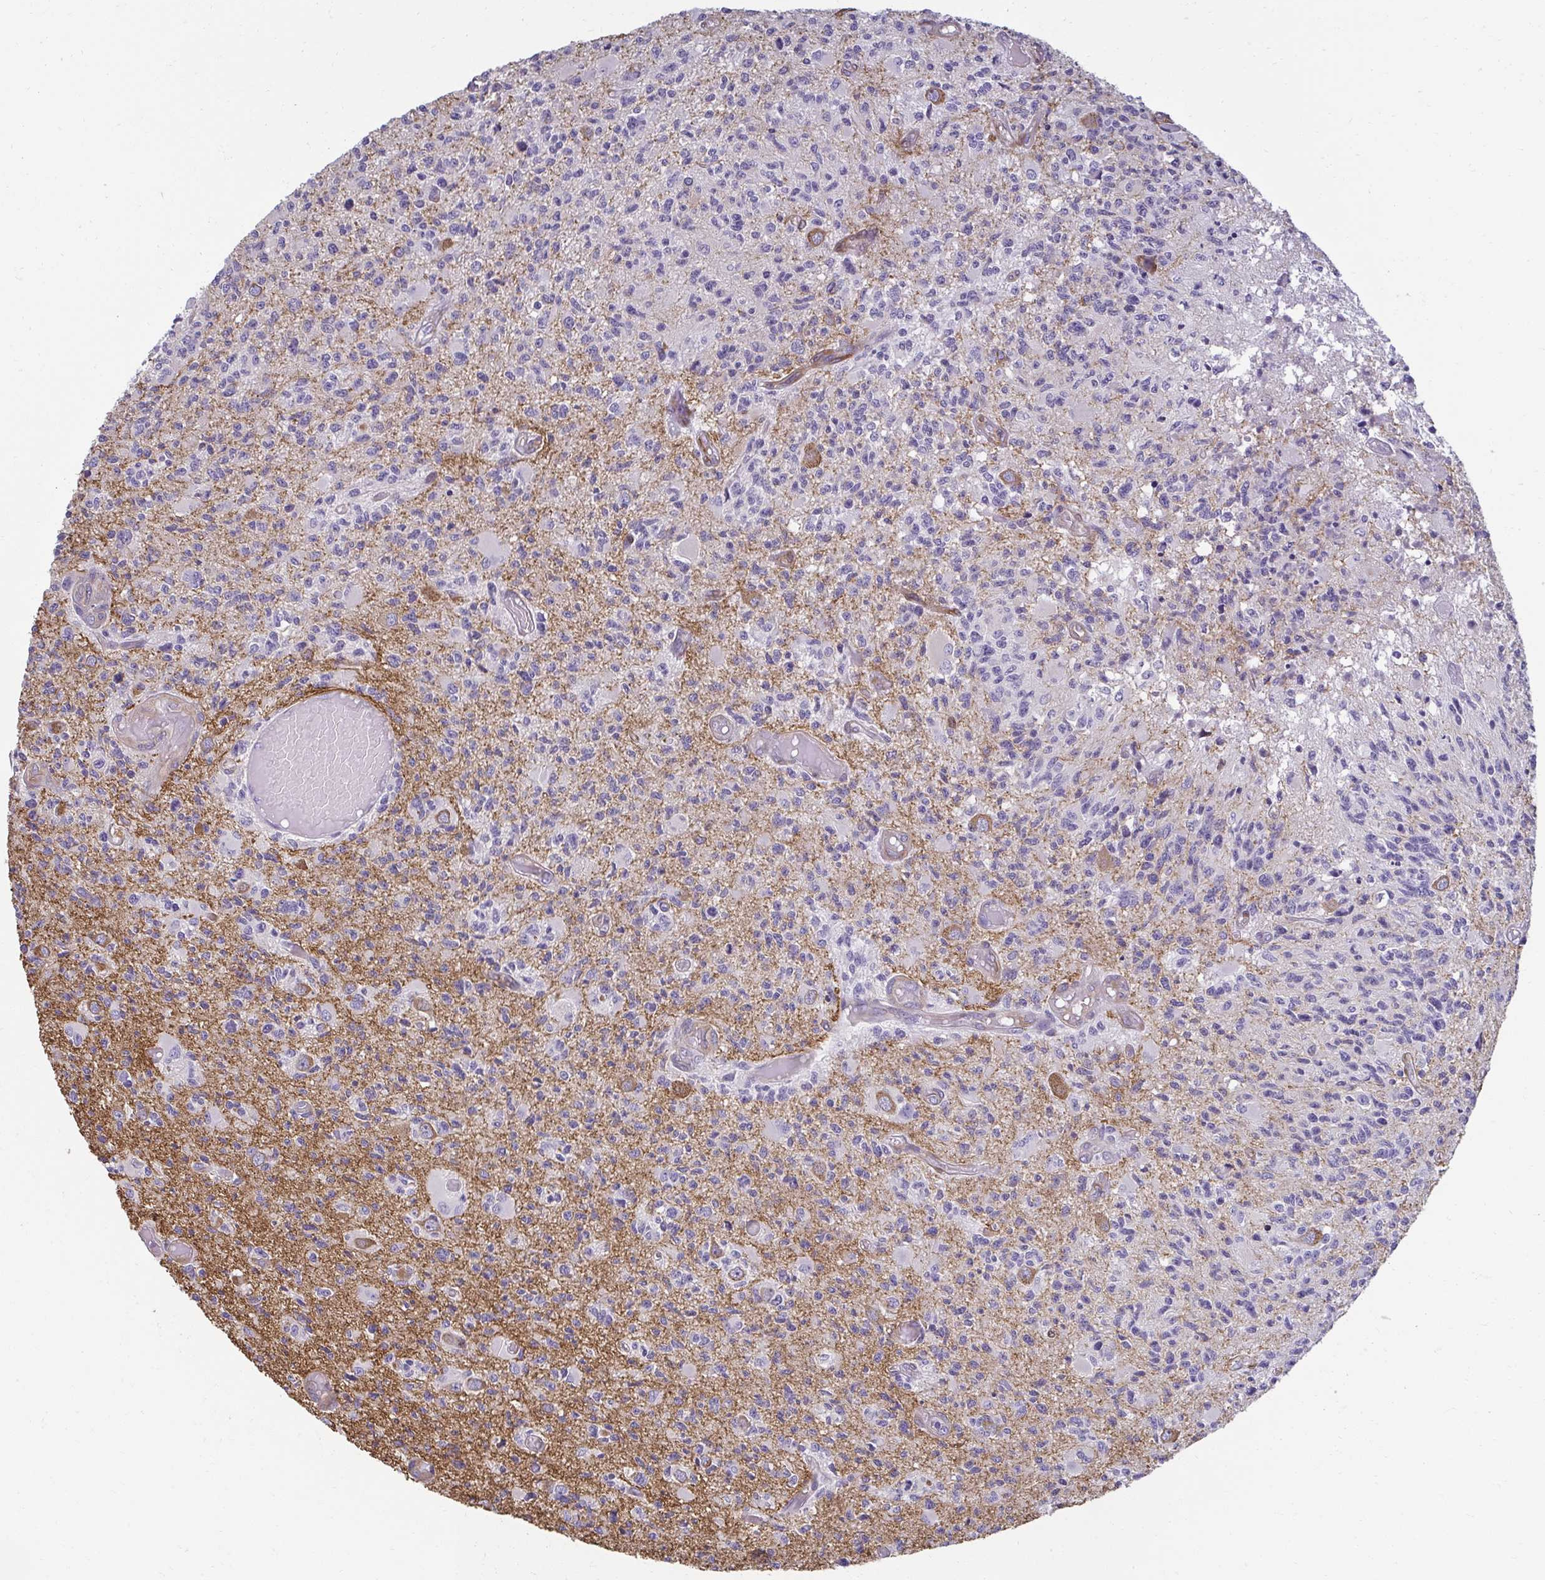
{"staining": {"intensity": "negative", "quantity": "none", "location": "none"}, "tissue": "glioma", "cell_type": "Tumor cells", "image_type": "cancer", "snomed": [{"axis": "morphology", "description": "Glioma, malignant, High grade"}, {"axis": "topography", "description": "Brain"}], "caption": "A micrograph of human malignant glioma (high-grade) is negative for staining in tumor cells. (Brightfield microscopy of DAB (3,3'-diaminobenzidine) IHC at high magnification).", "gene": "PDE2A", "patient": {"sex": "female", "age": 63}}